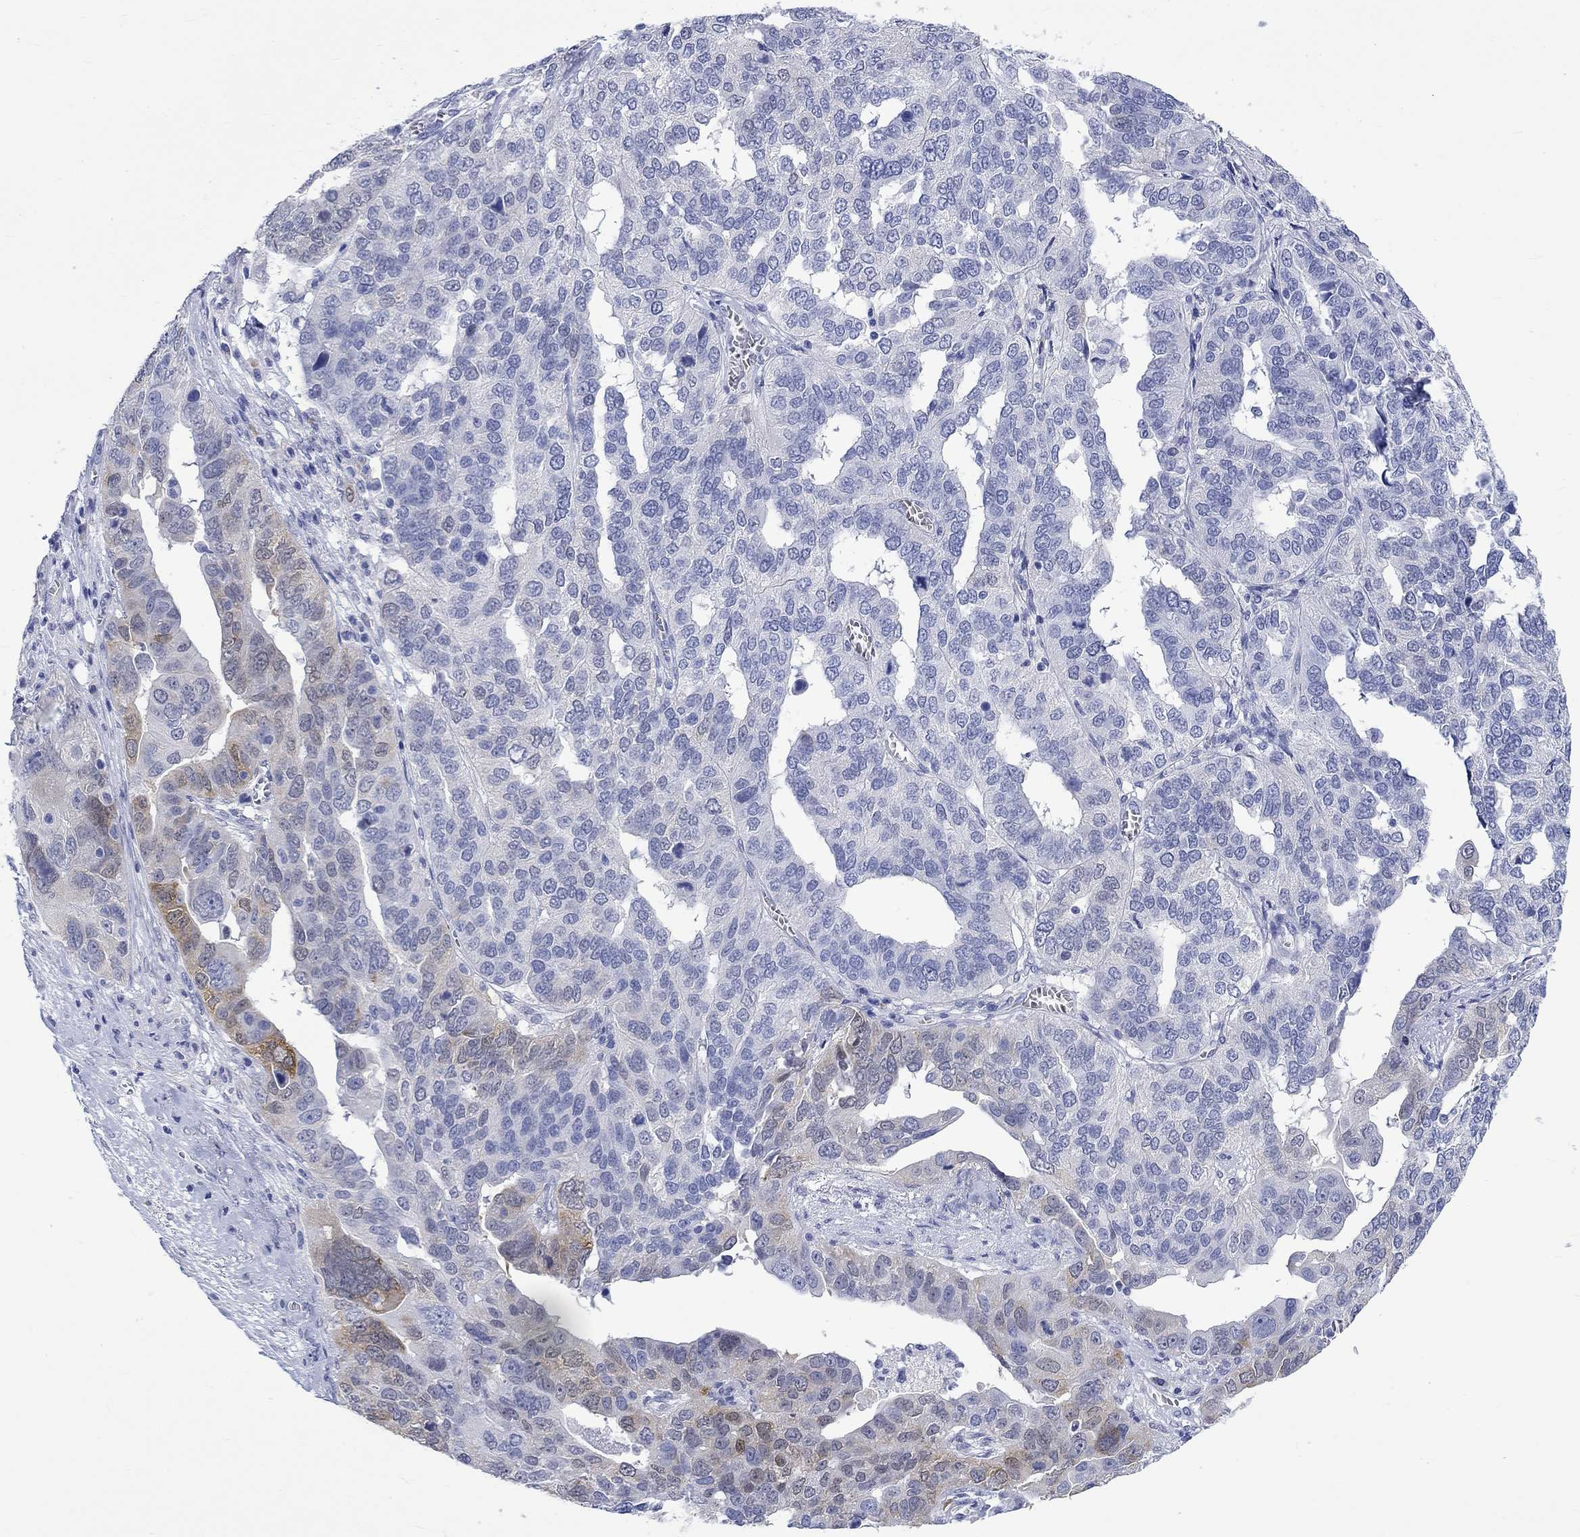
{"staining": {"intensity": "moderate", "quantity": "<25%", "location": "cytoplasmic/membranous,nuclear"}, "tissue": "ovarian cancer", "cell_type": "Tumor cells", "image_type": "cancer", "snomed": [{"axis": "morphology", "description": "Carcinoma, endometroid"}, {"axis": "topography", "description": "Soft tissue"}, {"axis": "topography", "description": "Ovary"}], "caption": "Endometroid carcinoma (ovarian) tissue displays moderate cytoplasmic/membranous and nuclear expression in about <25% of tumor cells, visualized by immunohistochemistry.", "gene": "MSI1", "patient": {"sex": "female", "age": 52}}